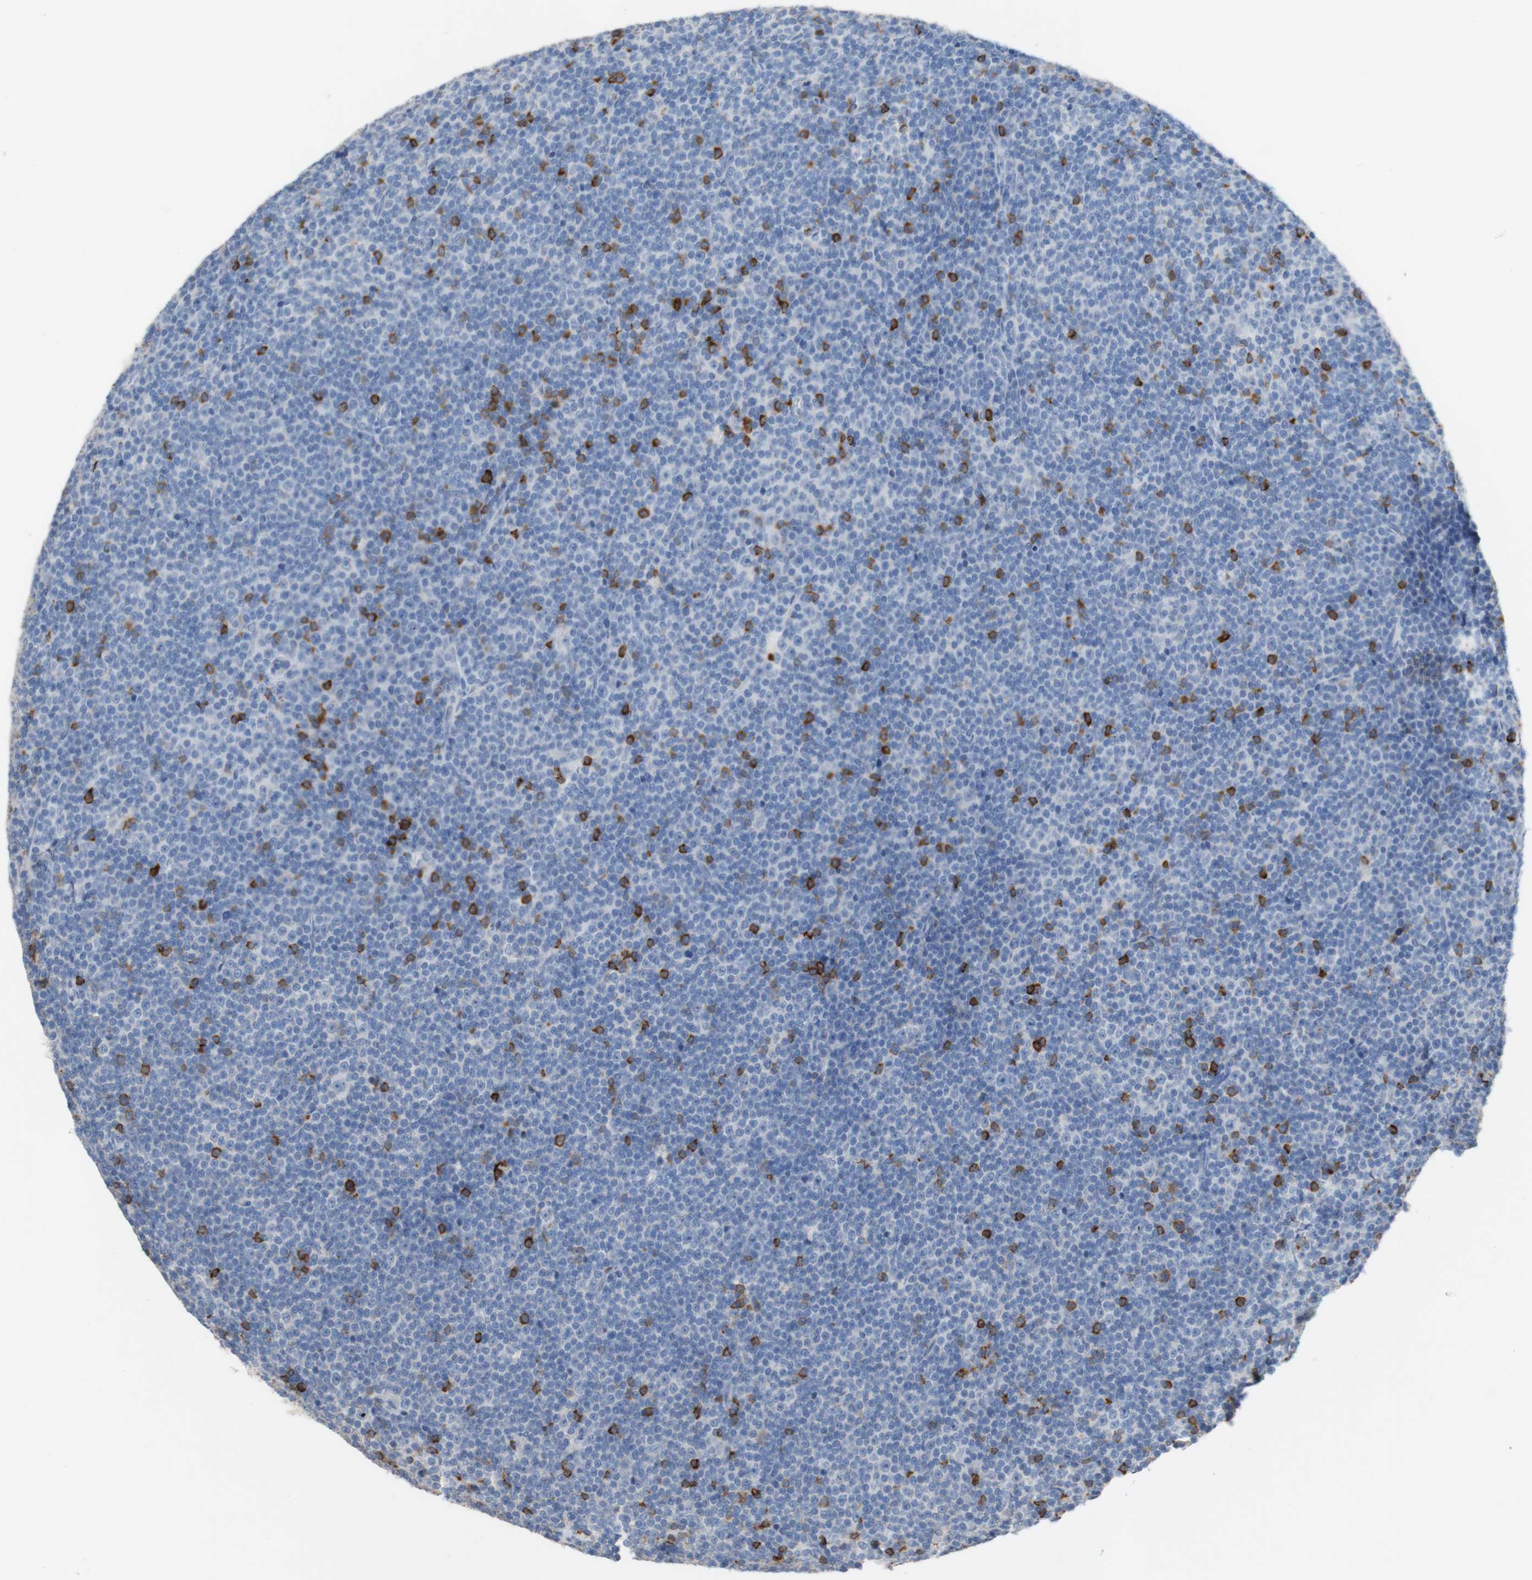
{"staining": {"intensity": "negative", "quantity": "none", "location": "none"}, "tissue": "lymphoma", "cell_type": "Tumor cells", "image_type": "cancer", "snomed": [{"axis": "morphology", "description": "Malignant lymphoma, non-Hodgkin's type, Low grade"}, {"axis": "topography", "description": "Lymph node"}], "caption": "Micrograph shows no significant protein positivity in tumor cells of lymphoma.", "gene": "PACSIN1", "patient": {"sex": "female", "age": 67}}